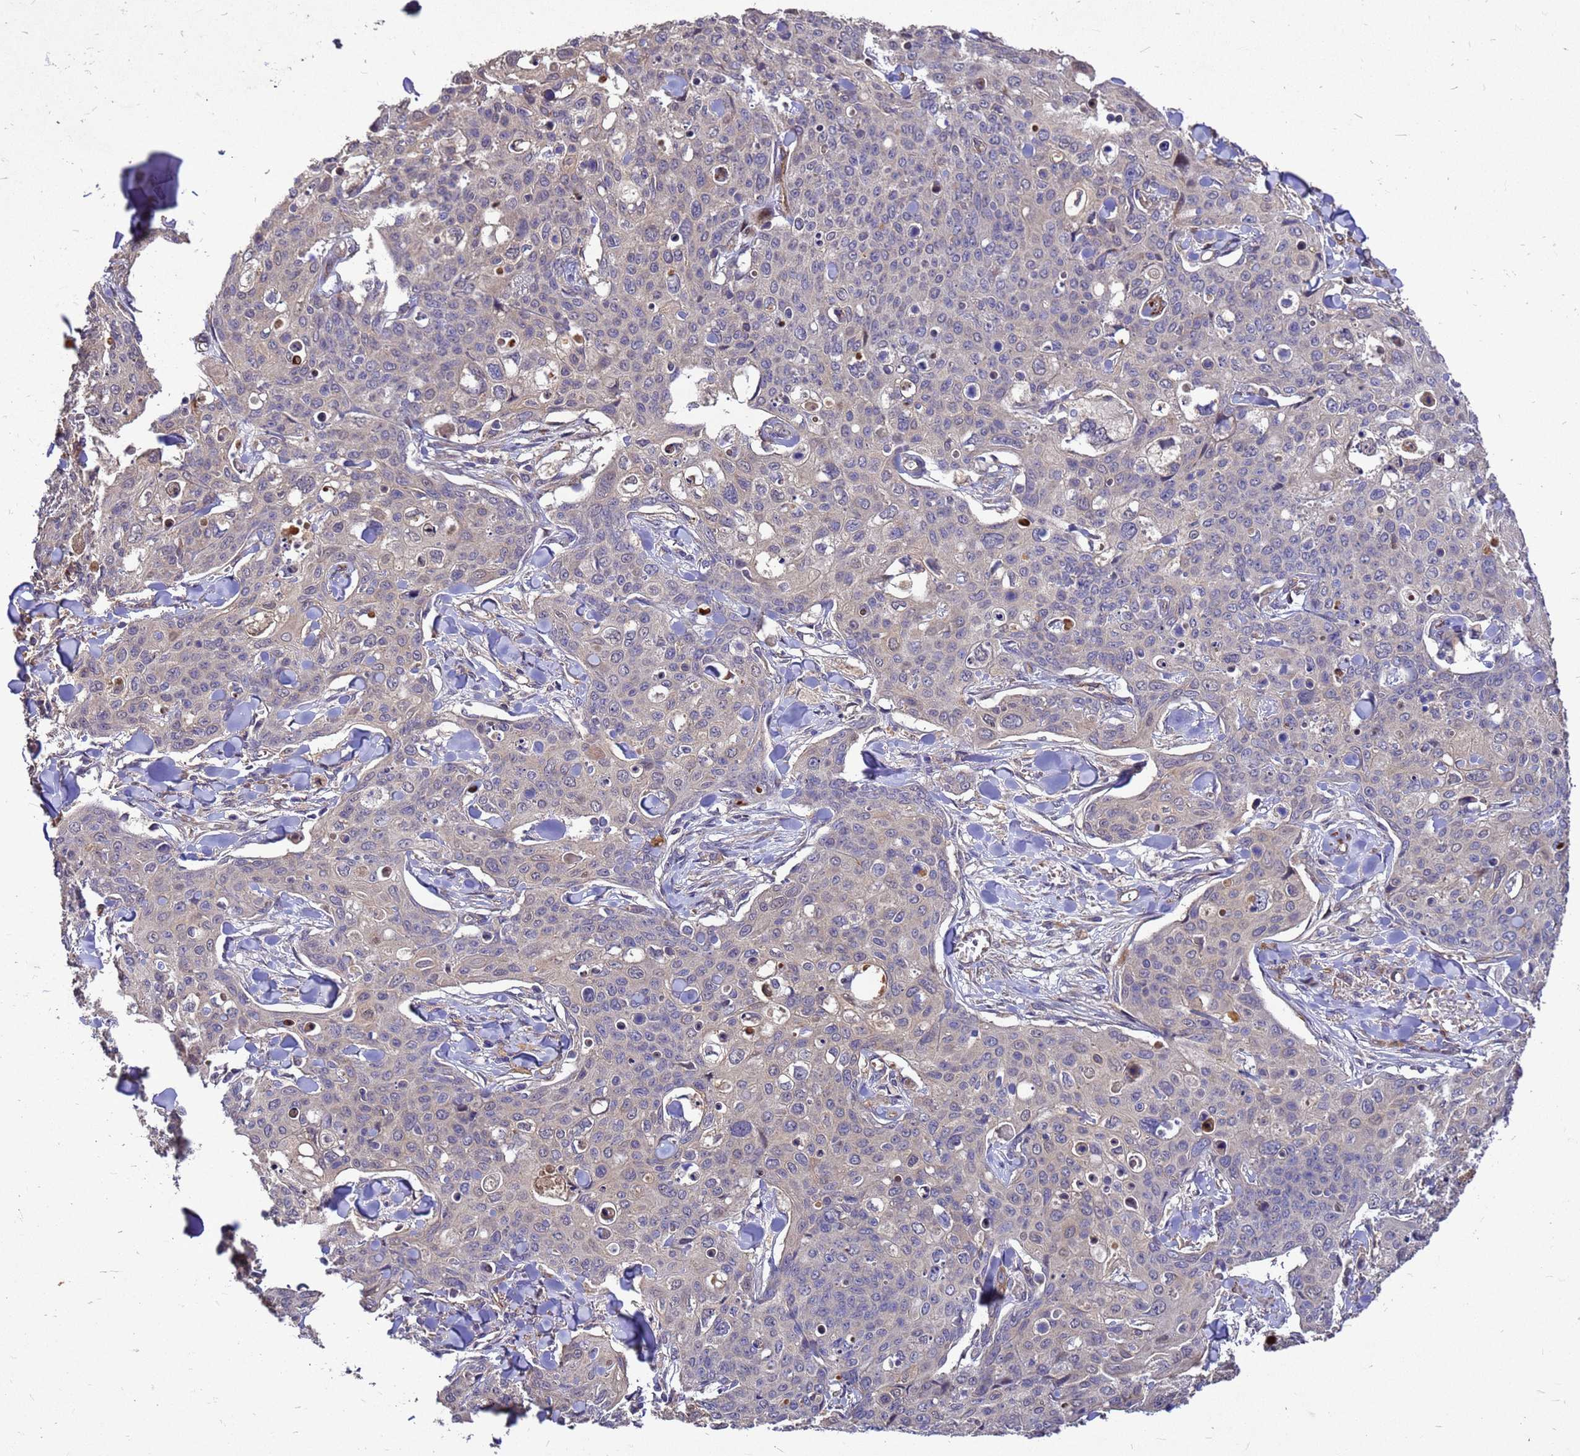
{"staining": {"intensity": "negative", "quantity": "none", "location": "none"}, "tissue": "skin cancer", "cell_type": "Tumor cells", "image_type": "cancer", "snomed": [{"axis": "morphology", "description": "Squamous cell carcinoma, NOS"}, {"axis": "topography", "description": "Skin"}, {"axis": "topography", "description": "Vulva"}], "caption": "Tumor cells show no significant protein positivity in skin cancer.", "gene": "RSPRY1", "patient": {"sex": "female", "age": 85}}